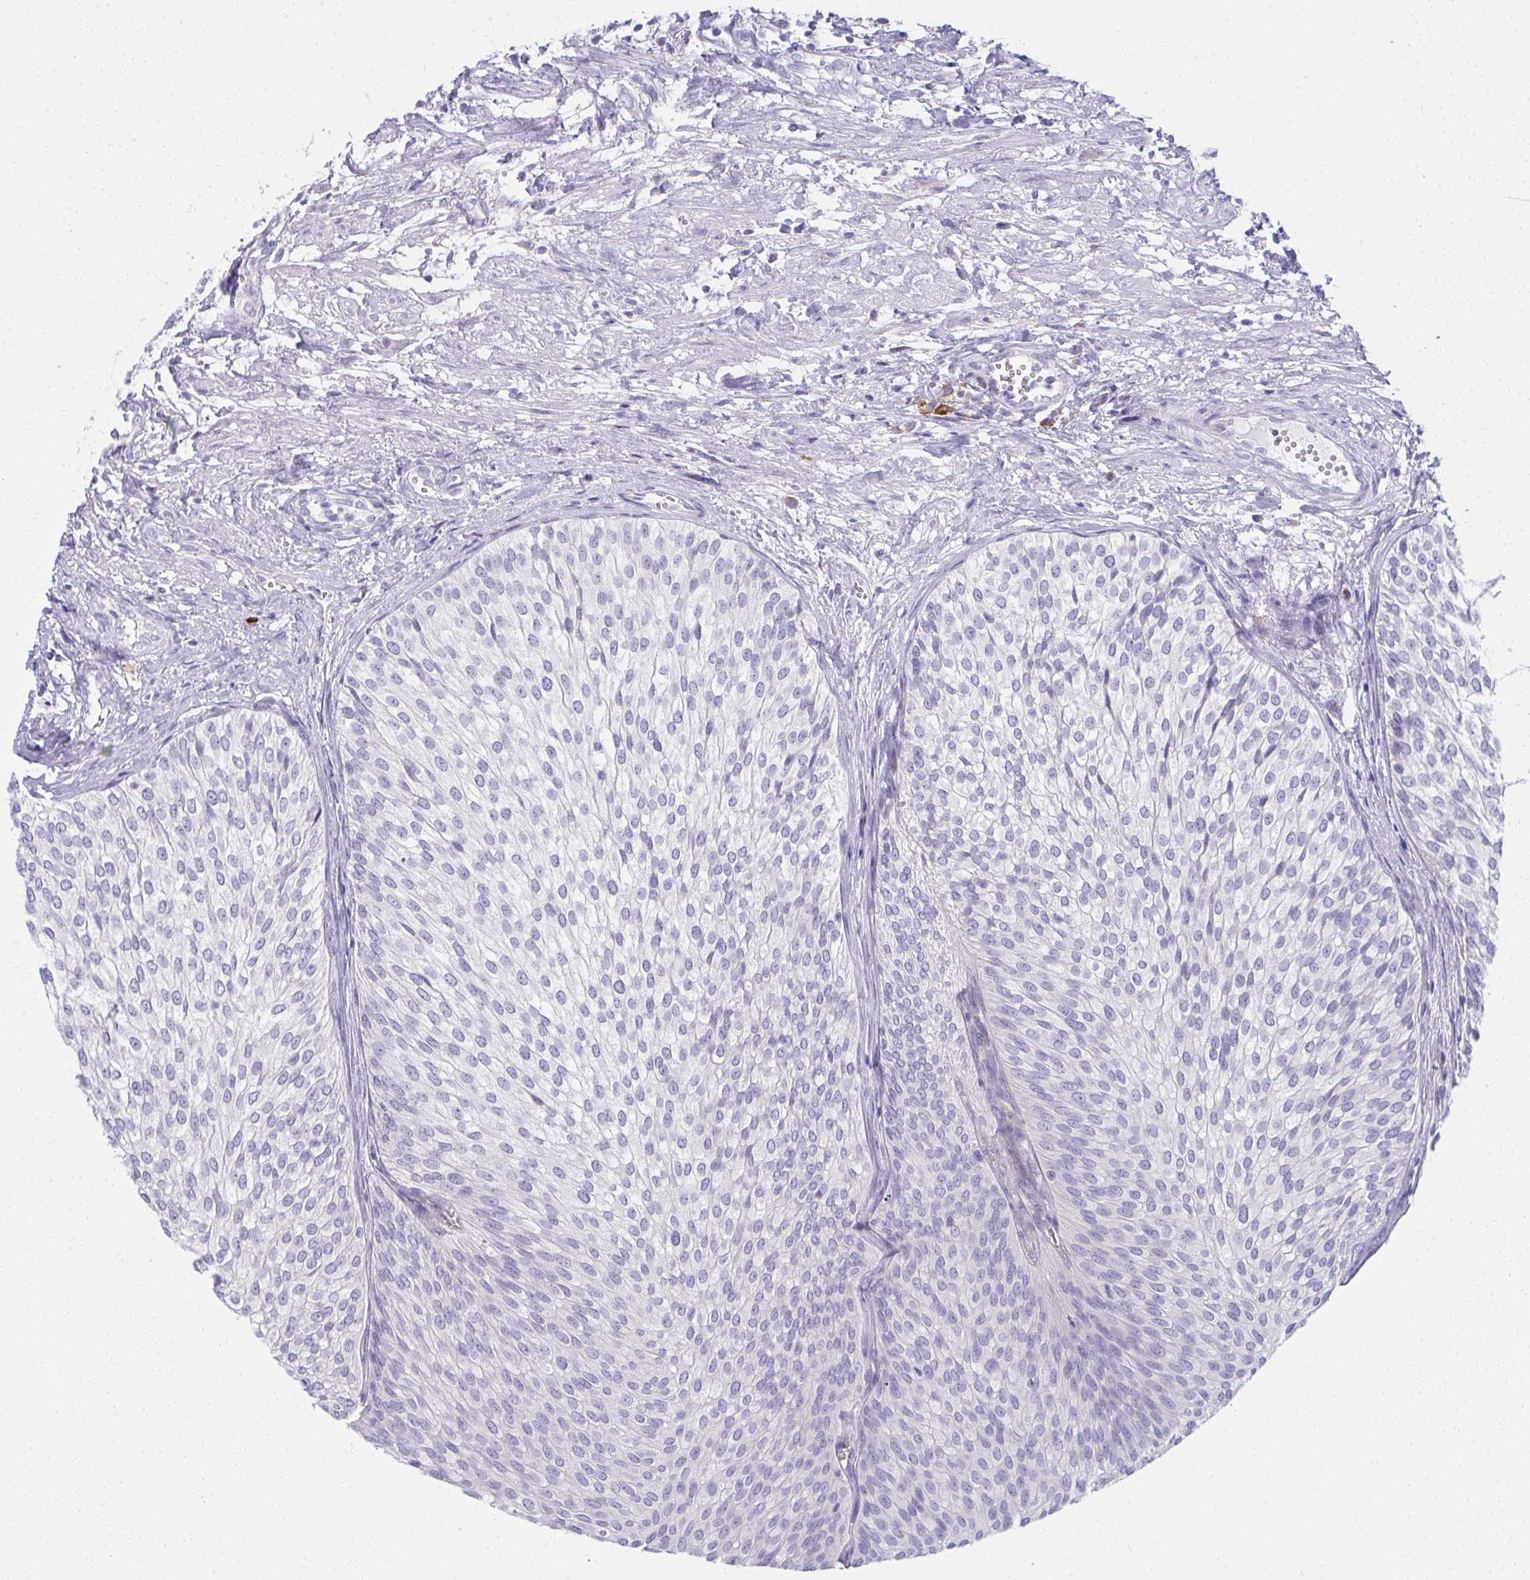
{"staining": {"intensity": "negative", "quantity": "none", "location": "none"}, "tissue": "urothelial cancer", "cell_type": "Tumor cells", "image_type": "cancer", "snomed": [{"axis": "morphology", "description": "Urothelial carcinoma, Low grade"}, {"axis": "topography", "description": "Urinary bladder"}], "caption": "This is a micrograph of immunohistochemistry (IHC) staining of low-grade urothelial carcinoma, which shows no expression in tumor cells. (DAB (3,3'-diaminobenzidine) immunohistochemistry visualized using brightfield microscopy, high magnification).", "gene": "FASLG", "patient": {"sex": "male", "age": 91}}